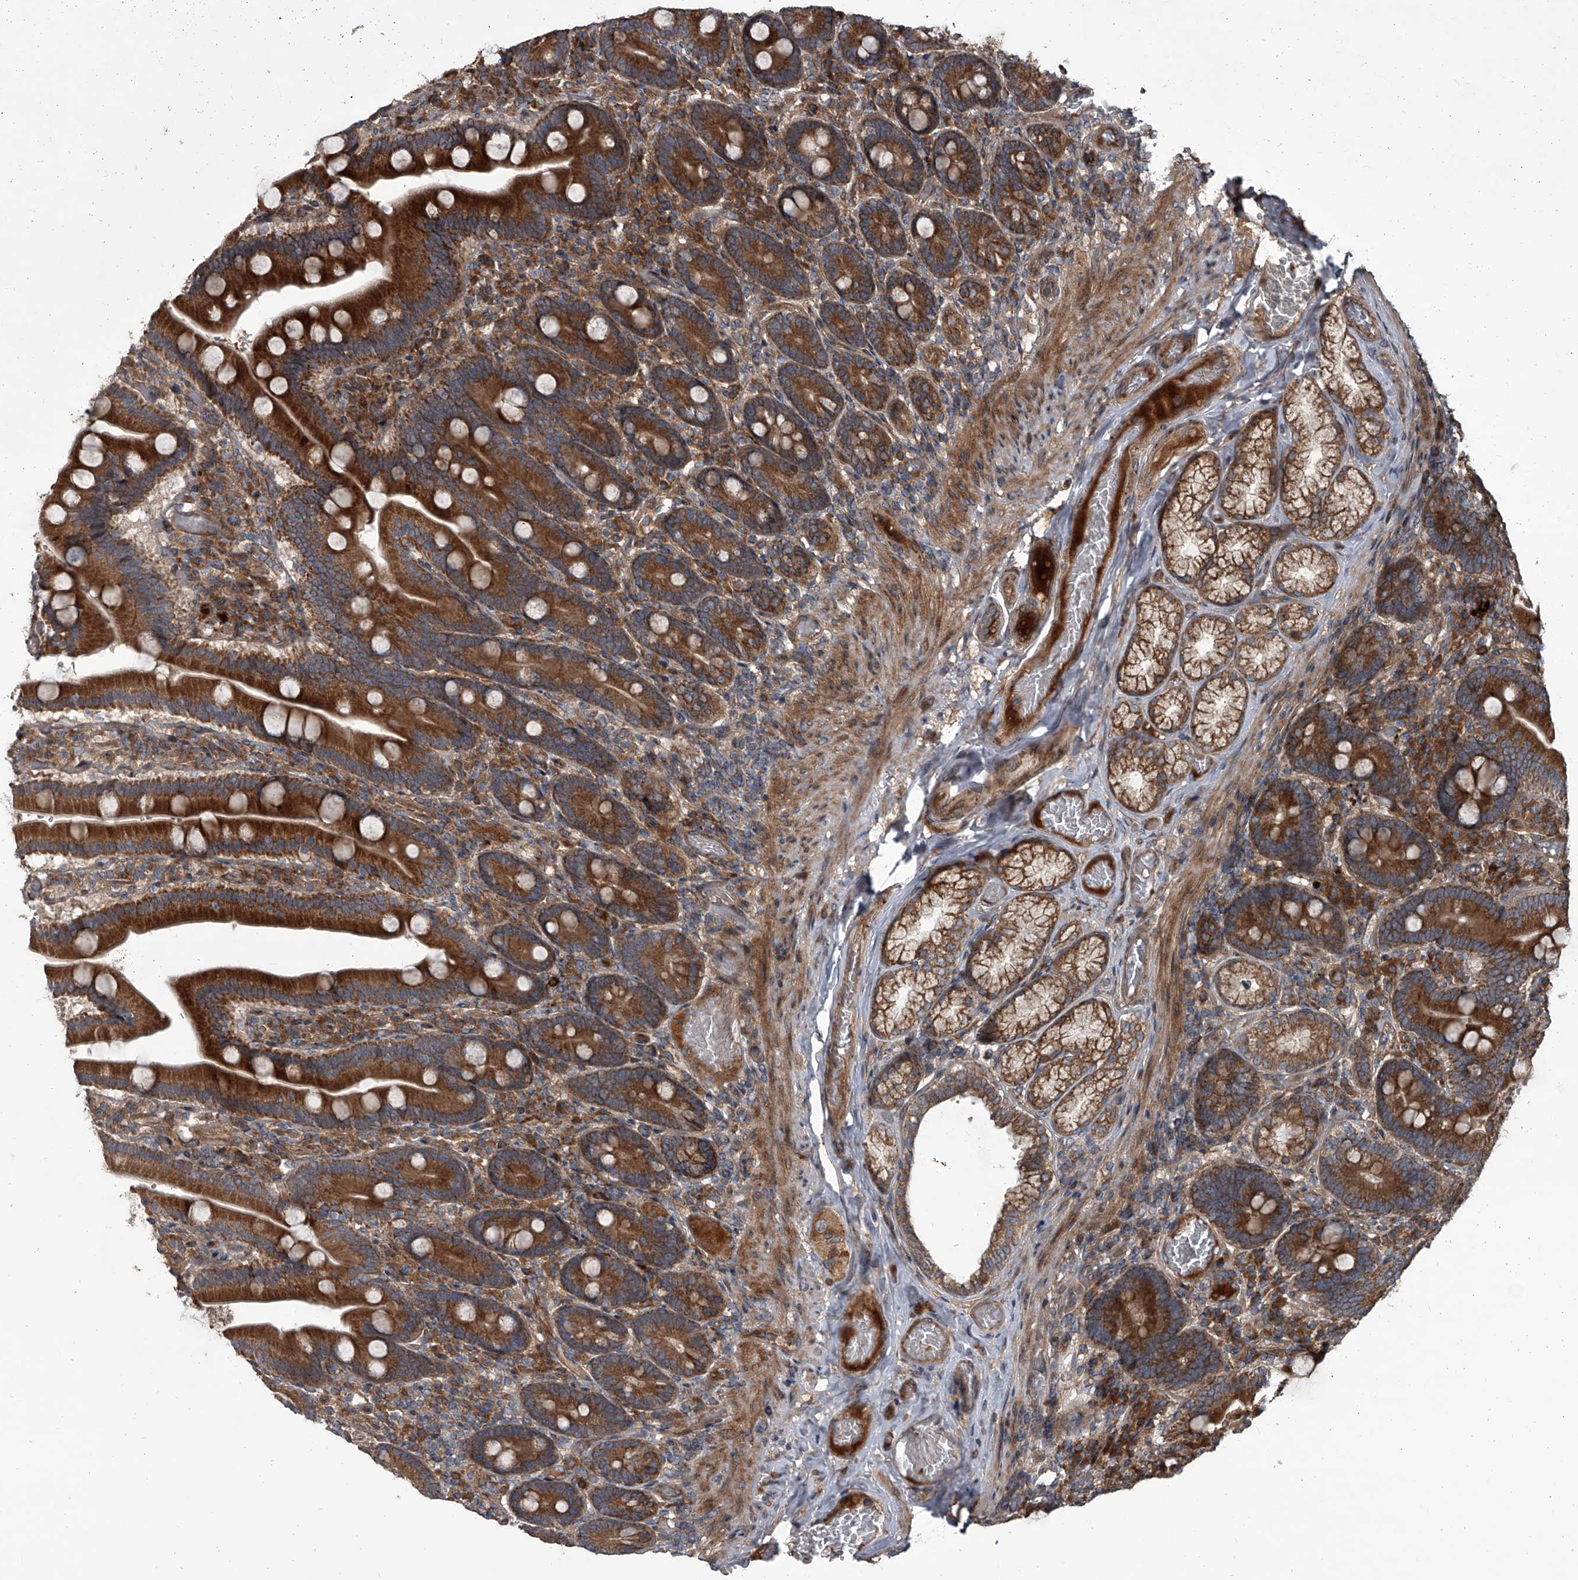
{"staining": {"intensity": "strong", "quantity": ">75%", "location": "cytoplasmic/membranous"}, "tissue": "duodenum", "cell_type": "Glandular cells", "image_type": "normal", "snomed": [{"axis": "morphology", "description": "Normal tissue, NOS"}, {"axis": "topography", "description": "Duodenum"}], "caption": "Protein positivity by IHC demonstrates strong cytoplasmic/membranous expression in about >75% of glandular cells in unremarkable duodenum. (Stains: DAB in brown, nuclei in blue, Microscopy: brightfield microscopy at high magnification).", "gene": "EVA1C", "patient": {"sex": "female", "age": 62}}